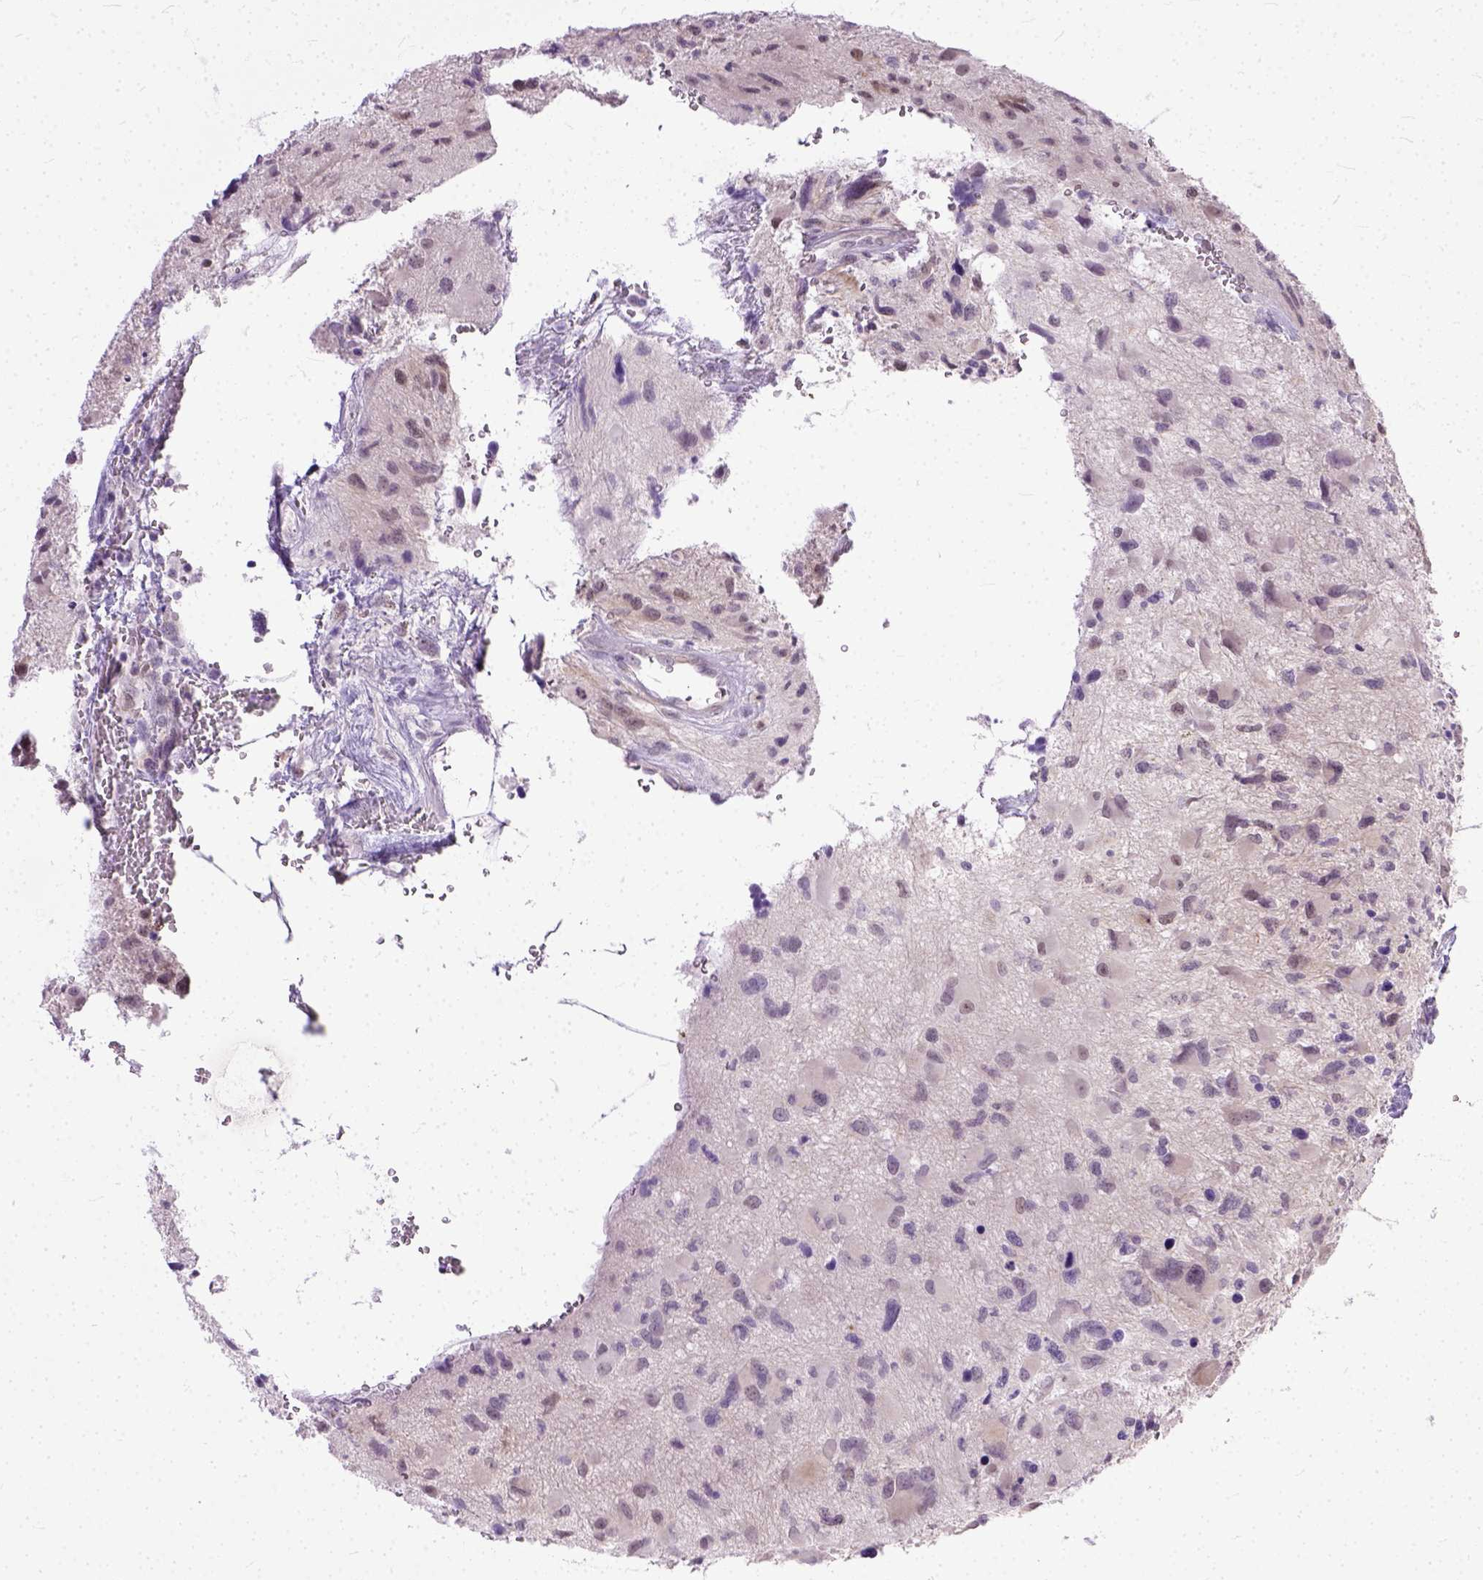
{"staining": {"intensity": "negative", "quantity": "none", "location": "none"}, "tissue": "glioma", "cell_type": "Tumor cells", "image_type": "cancer", "snomed": [{"axis": "morphology", "description": "Glioma, malignant, NOS"}, {"axis": "morphology", "description": "Glioma, malignant, High grade"}, {"axis": "topography", "description": "Brain"}], "caption": "Tumor cells show no significant protein expression in glioma.", "gene": "TCEAL7", "patient": {"sex": "female", "age": 71}}